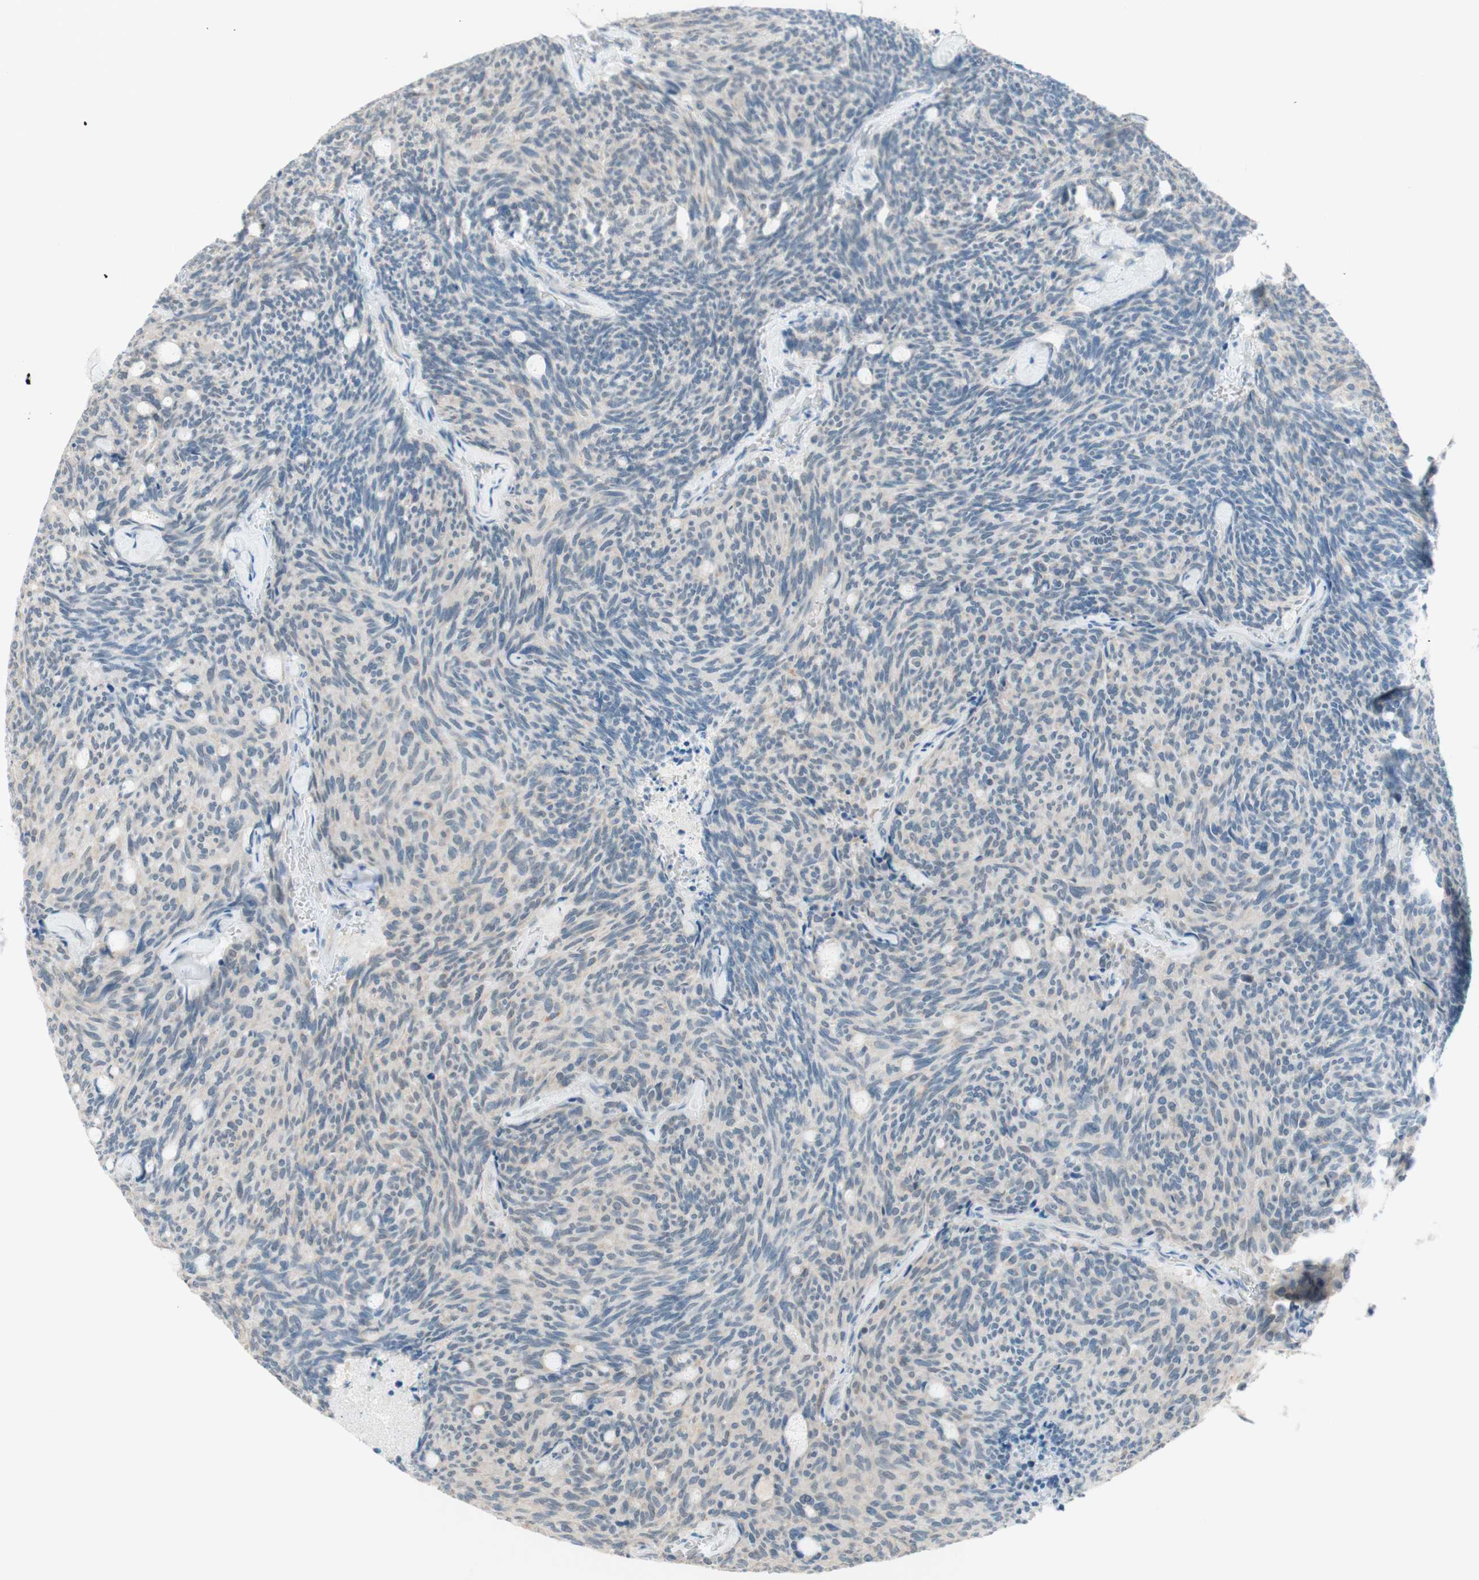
{"staining": {"intensity": "weak", "quantity": "<25%", "location": "cytoplasmic/membranous"}, "tissue": "carcinoid", "cell_type": "Tumor cells", "image_type": "cancer", "snomed": [{"axis": "morphology", "description": "Carcinoid, malignant, NOS"}, {"axis": "topography", "description": "Pancreas"}], "caption": "High power microscopy histopathology image of an IHC image of carcinoid (malignant), revealing no significant expression in tumor cells.", "gene": "JPH1", "patient": {"sex": "female", "age": 54}}